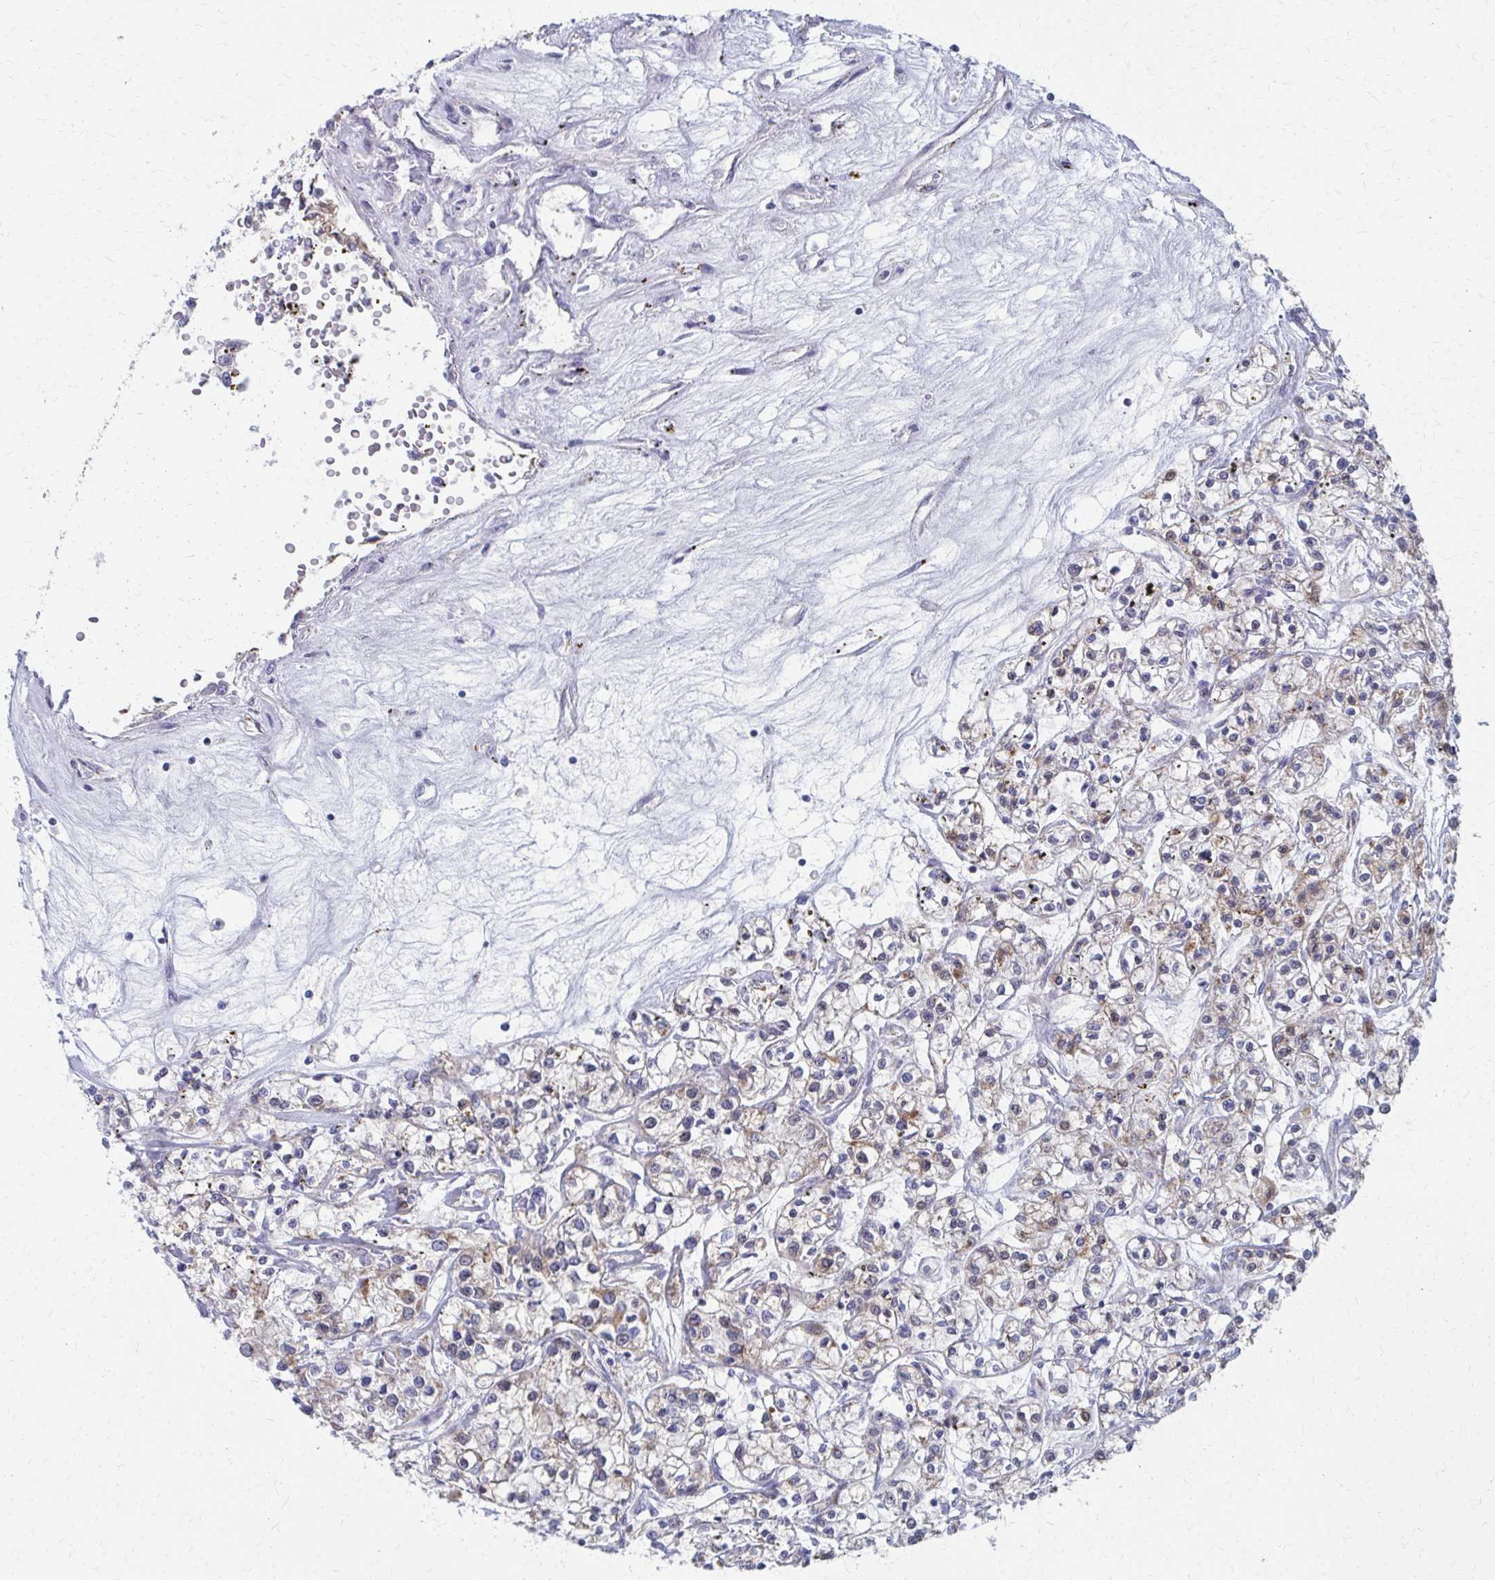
{"staining": {"intensity": "moderate", "quantity": "<25%", "location": "cytoplasmic/membranous"}, "tissue": "renal cancer", "cell_type": "Tumor cells", "image_type": "cancer", "snomed": [{"axis": "morphology", "description": "Adenocarcinoma, NOS"}, {"axis": "topography", "description": "Kidney"}], "caption": "About <25% of tumor cells in renal adenocarcinoma exhibit moderate cytoplasmic/membranous protein positivity as visualized by brown immunohistochemical staining.", "gene": "FAHD1", "patient": {"sex": "female", "age": 59}}